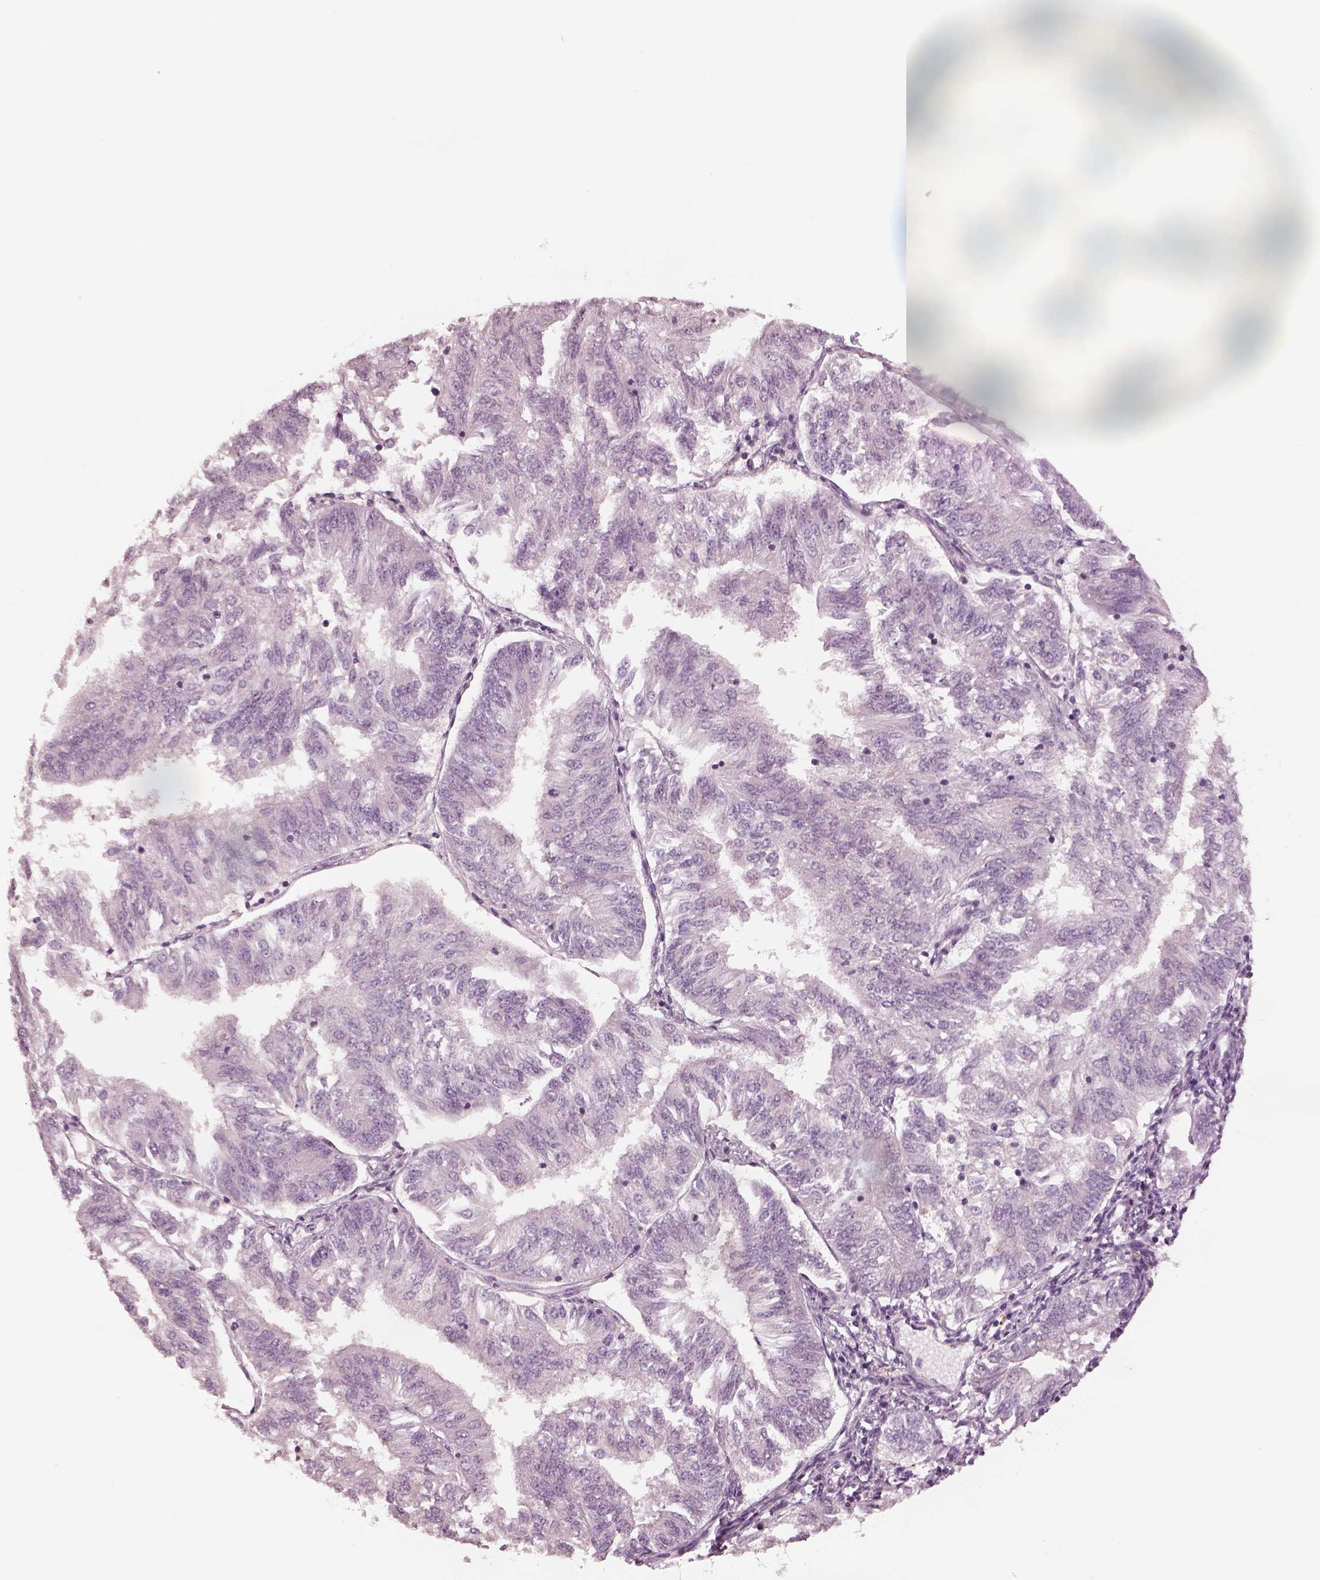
{"staining": {"intensity": "negative", "quantity": "none", "location": "none"}, "tissue": "endometrial cancer", "cell_type": "Tumor cells", "image_type": "cancer", "snomed": [{"axis": "morphology", "description": "Adenocarcinoma, NOS"}, {"axis": "topography", "description": "Endometrium"}], "caption": "Endometrial cancer was stained to show a protein in brown. There is no significant expression in tumor cells. (Immunohistochemistry, brightfield microscopy, high magnification).", "gene": "MIA", "patient": {"sex": "female", "age": 58}}